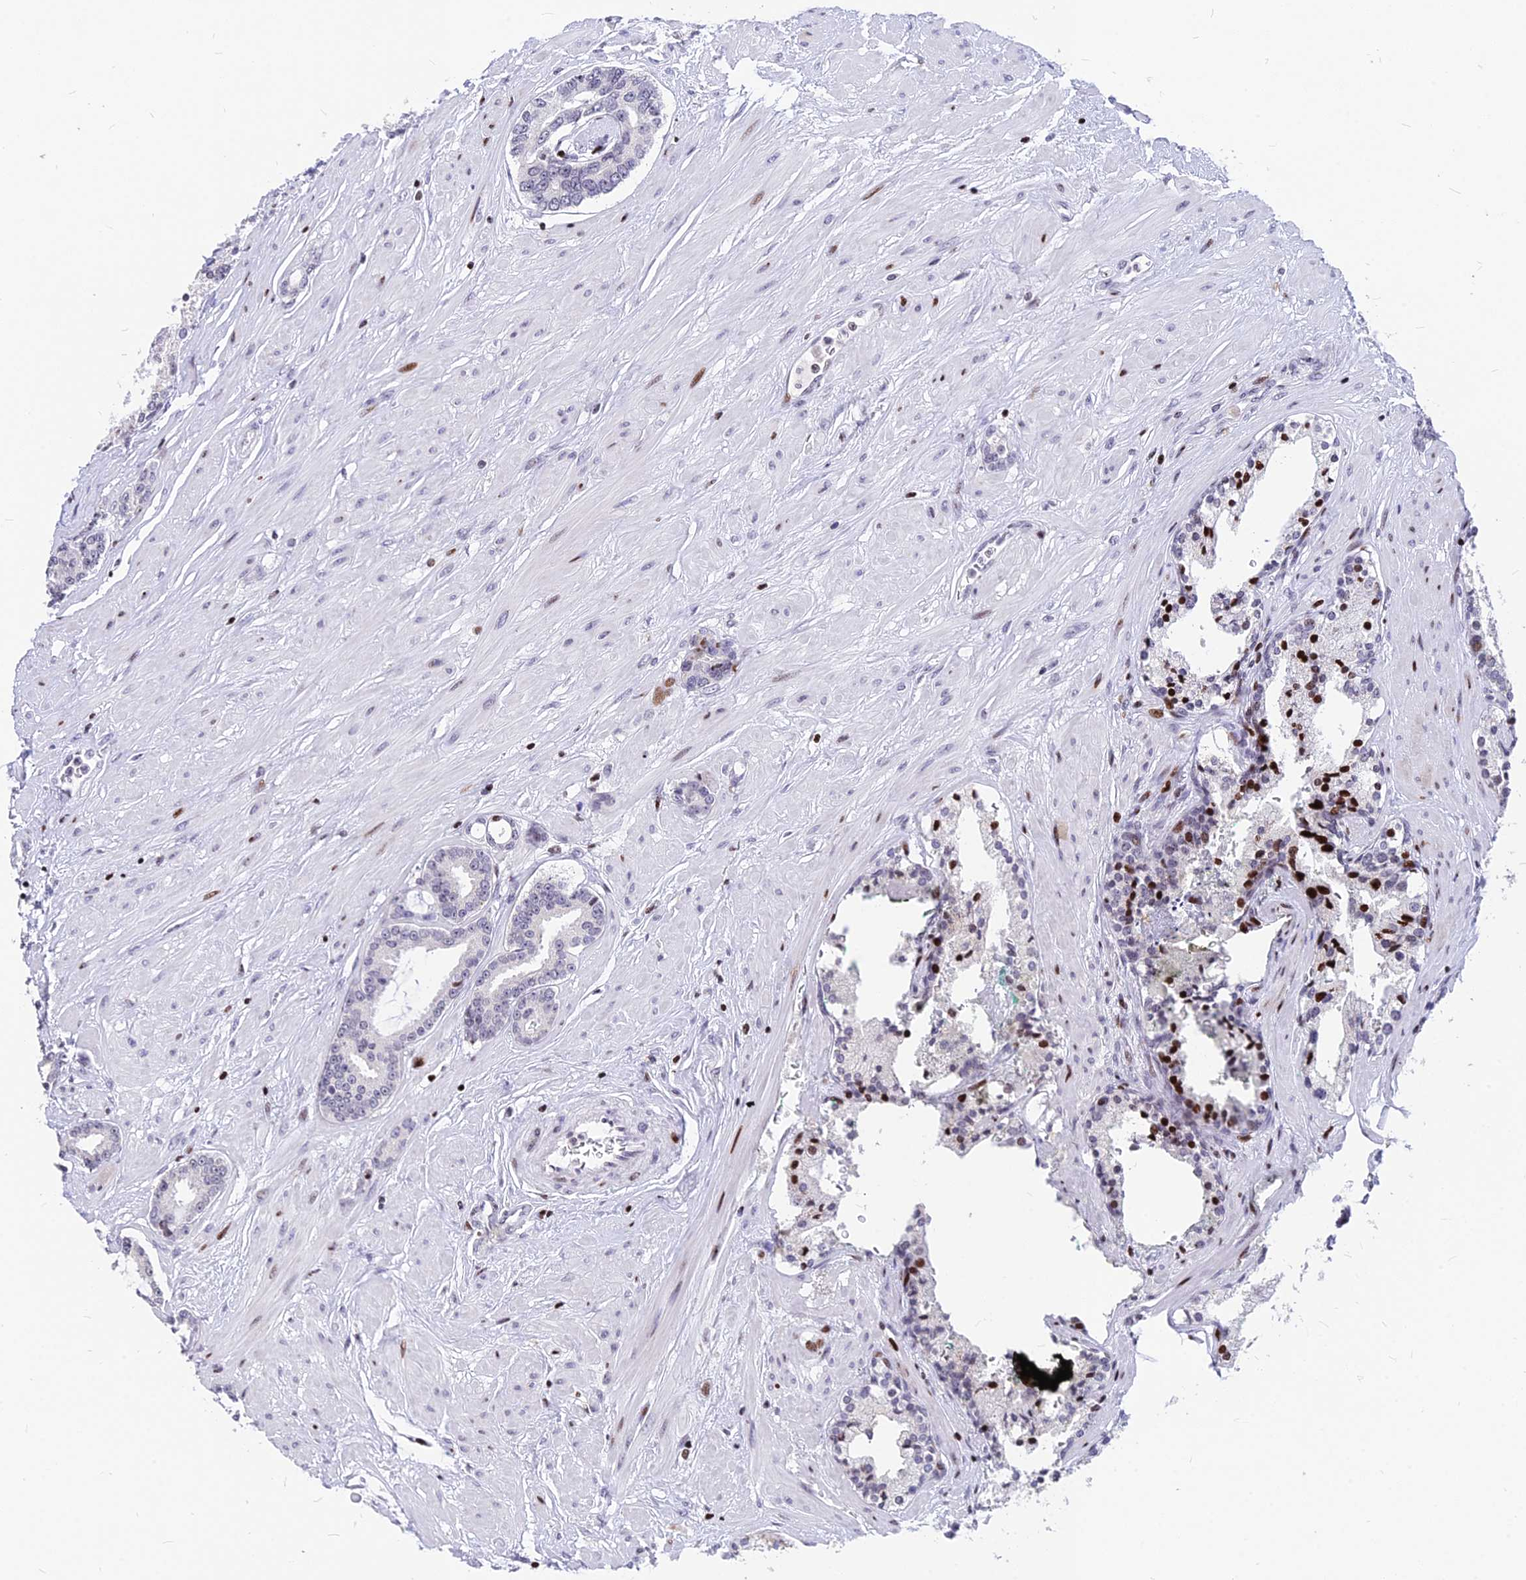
{"staining": {"intensity": "moderate", "quantity": "<25%", "location": "nuclear"}, "tissue": "prostate cancer", "cell_type": "Tumor cells", "image_type": "cancer", "snomed": [{"axis": "morphology", "description": "Adenocarcinoma, High grade"}, {"axis": "topography", "description": "Prostate"}], "caption": "Brown immunohistochemical staining in human high-grade adenocarcinoma (prostate) reveals moderate nuclear staining in about <25% of tumor cells.", "gene": "PRPS1", "patient": {"sex": "male", "age": 58}}